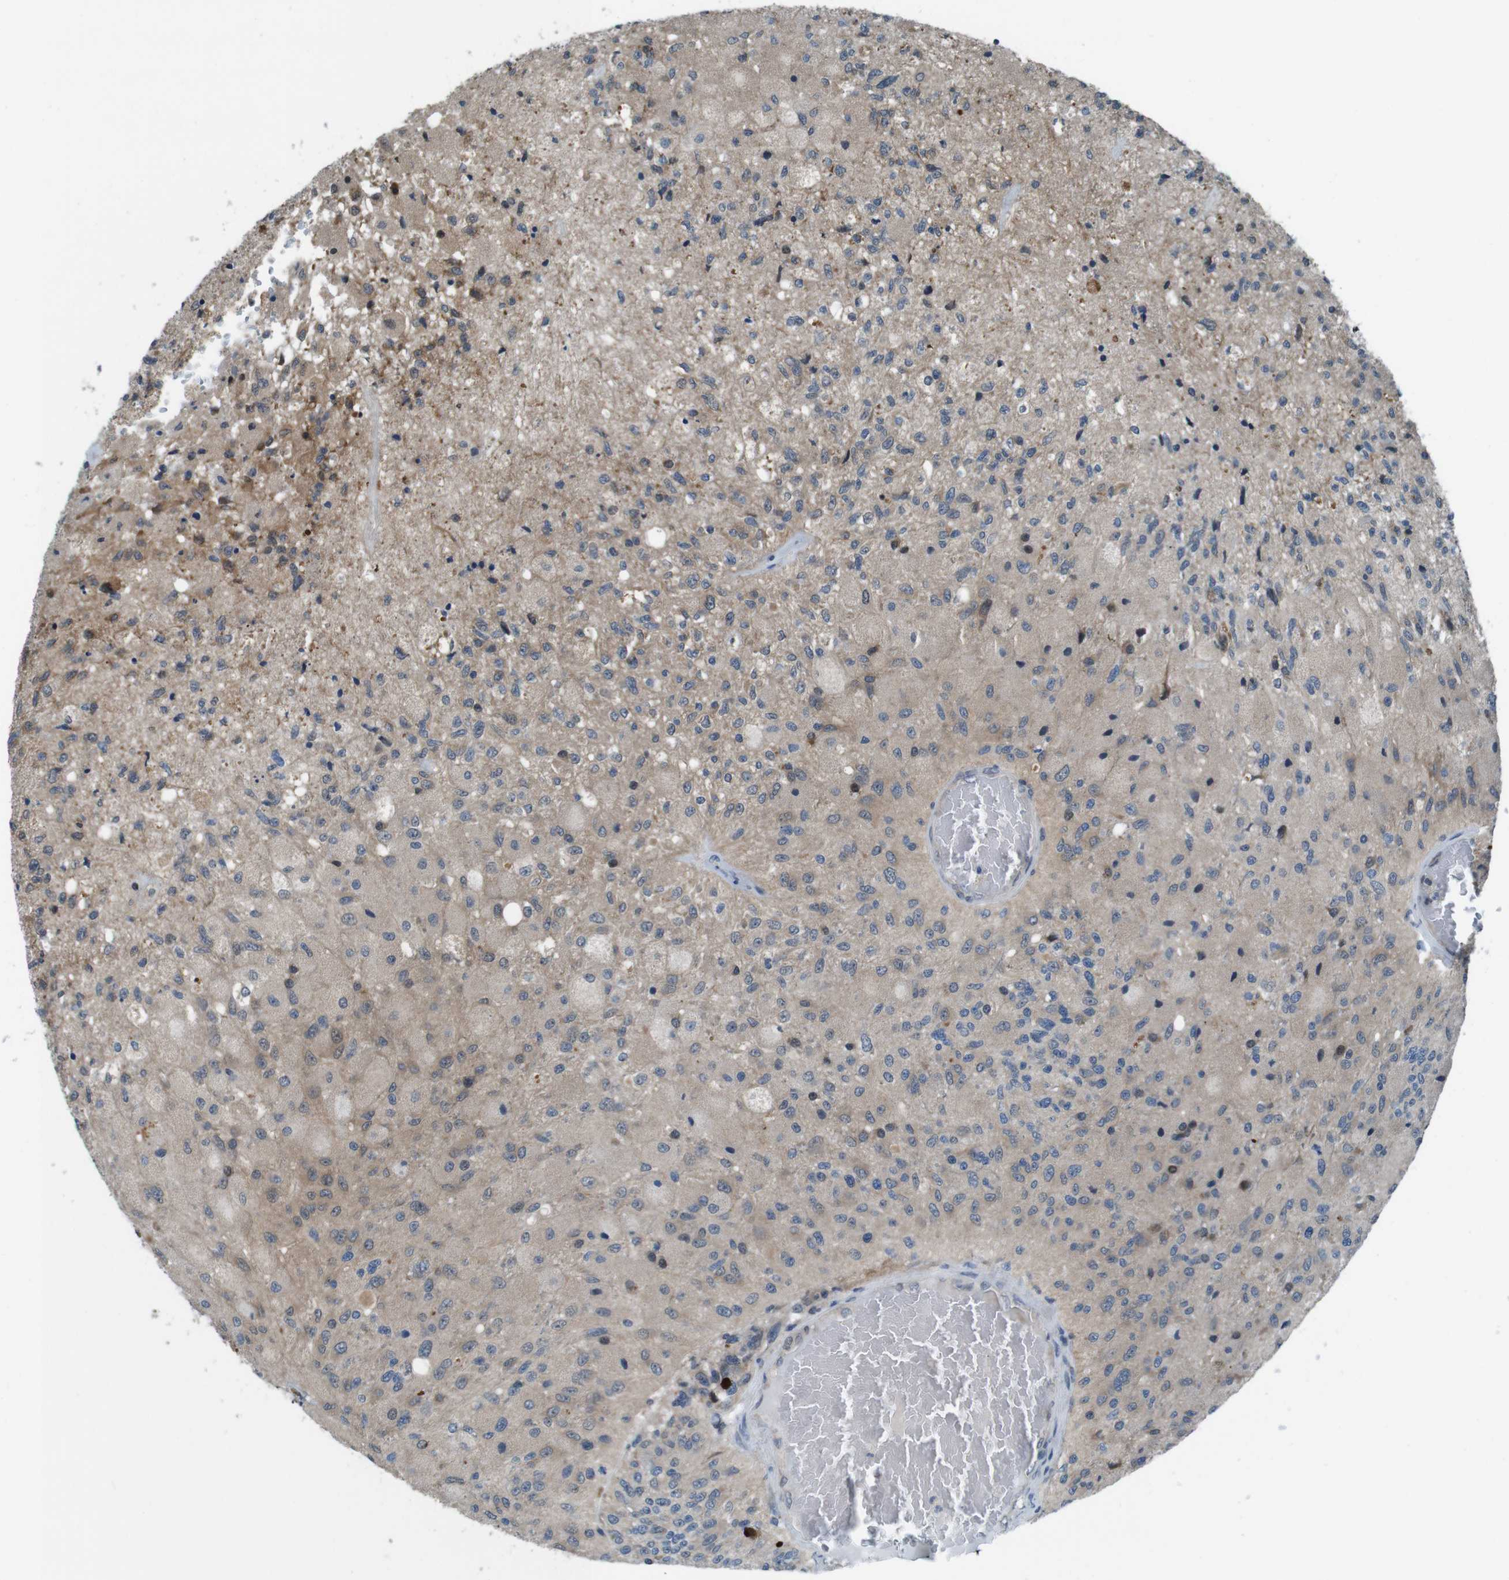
{"staining": {"intensity": "weak", "quantity": "25%-75%", "location": "cytoplasmic/membranous"}, "tissue": "glioma", "cell_type": "Tumor cells", "image_type": "cancer", "snomed": [{"axis": "morphology", "description": "Normal tissue, NOS"}, {"axis": "morphology", "description": "Glioma, malignant, High grade"}, {"axis": "topography", "description": "Cerebral cortex"}], "caption": "This histopathology image demonstrates IHC staining of malignant high-grade glioma, with low weak cytoplasmic/membranous positivity in approximately 25%-75% of tumor cells.", "gene": "LRP5", "patient": {"sex": "male", "age": 77}}